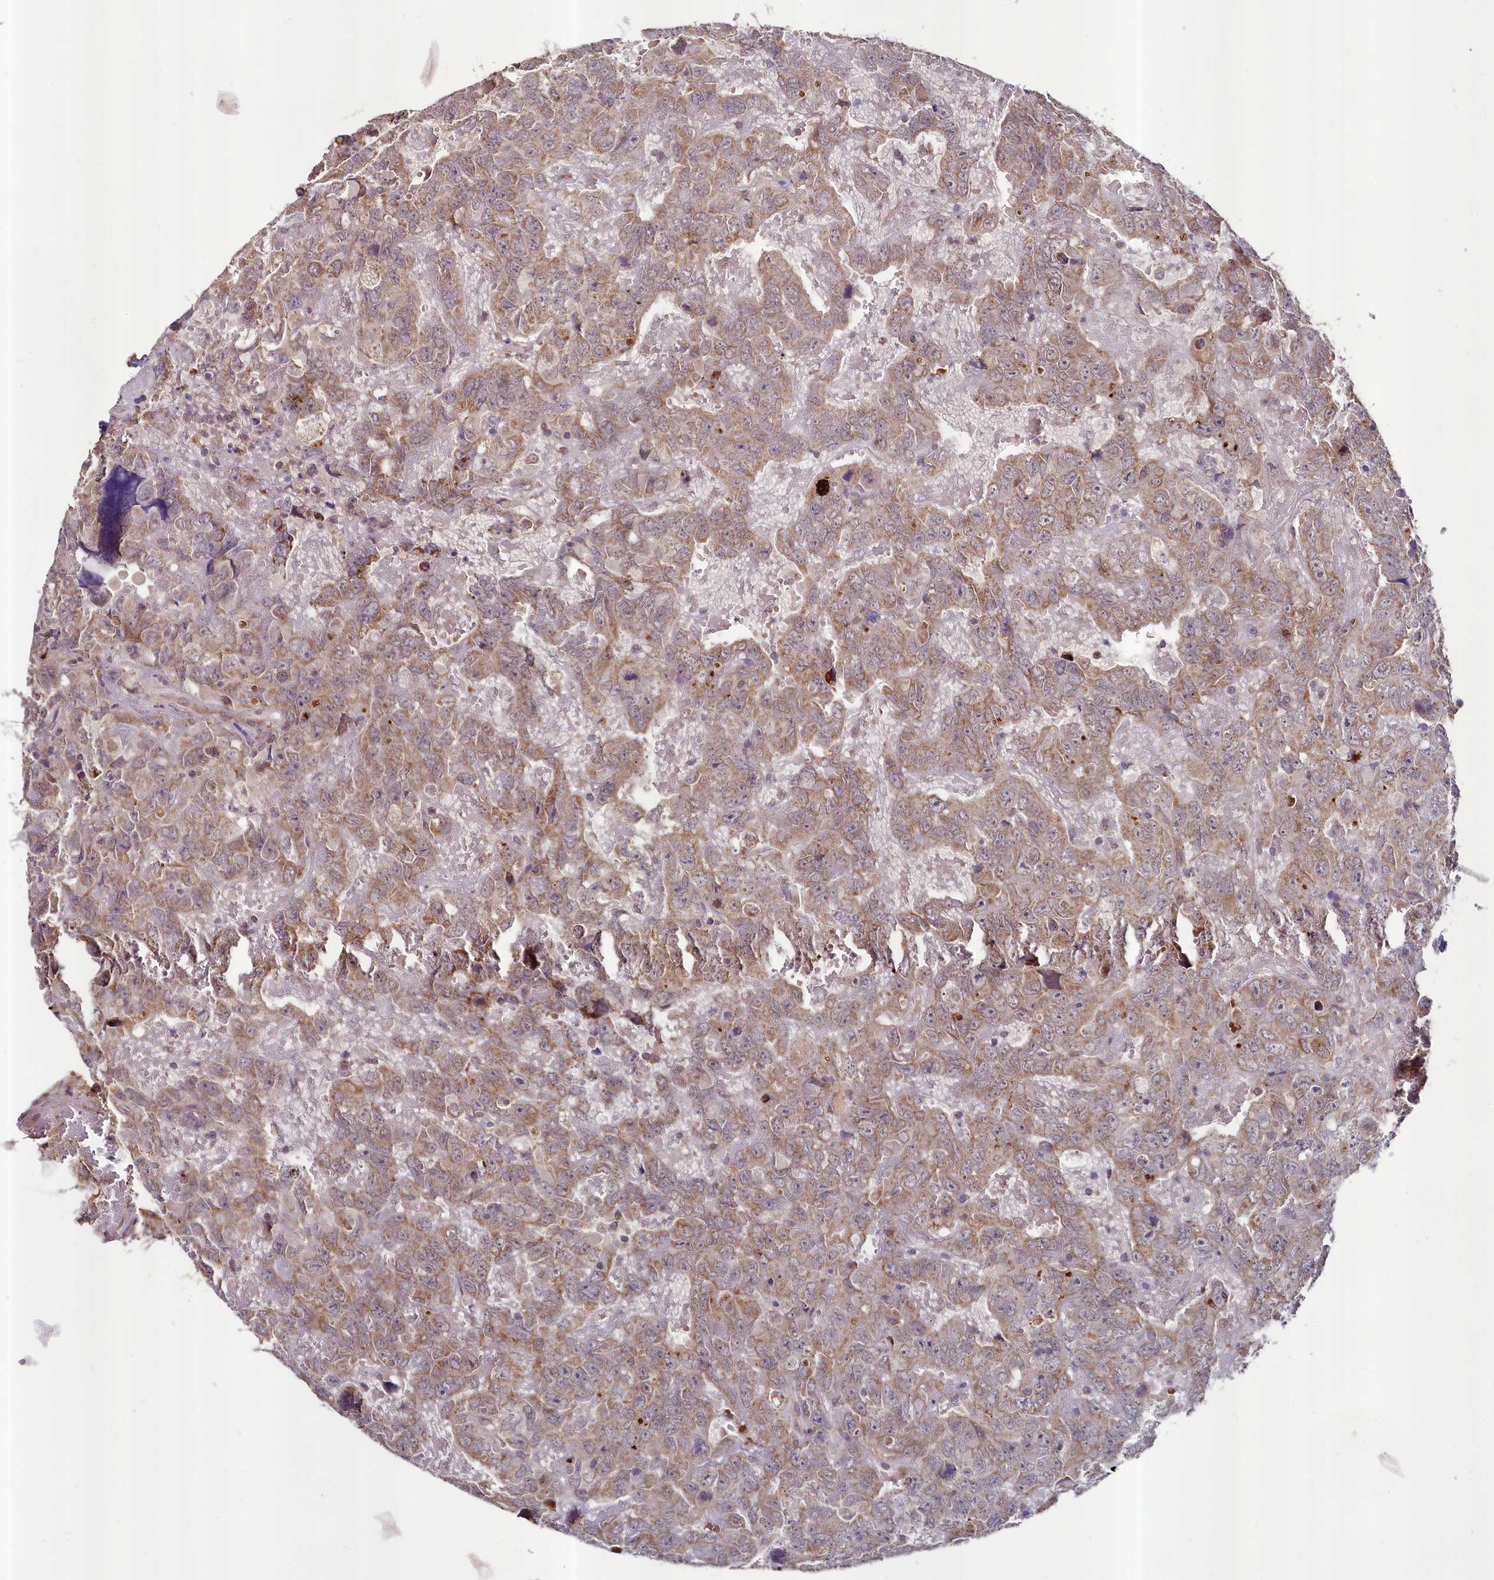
{"staining": {"intensity": "moderate", "quantity": ">75%", "location": "cytoplasmic/membranous"}, "tissue": "testis cancer", "cell_type": "Tumor cells", "image_type": "cancer", "snomed": [{"axis": "morphology", "description": "Carcinoma, Embryonal, NOS"}, {"axis": "topography", "description": "Testis"}], "caption": "Moderate cytoplasmic/membranous positivity is seen in about >75% of tumor cells in testis cancer (embryonal carcinoma).", "gene": "METTL4", "patient": {"sex": "male", "age": 45}}